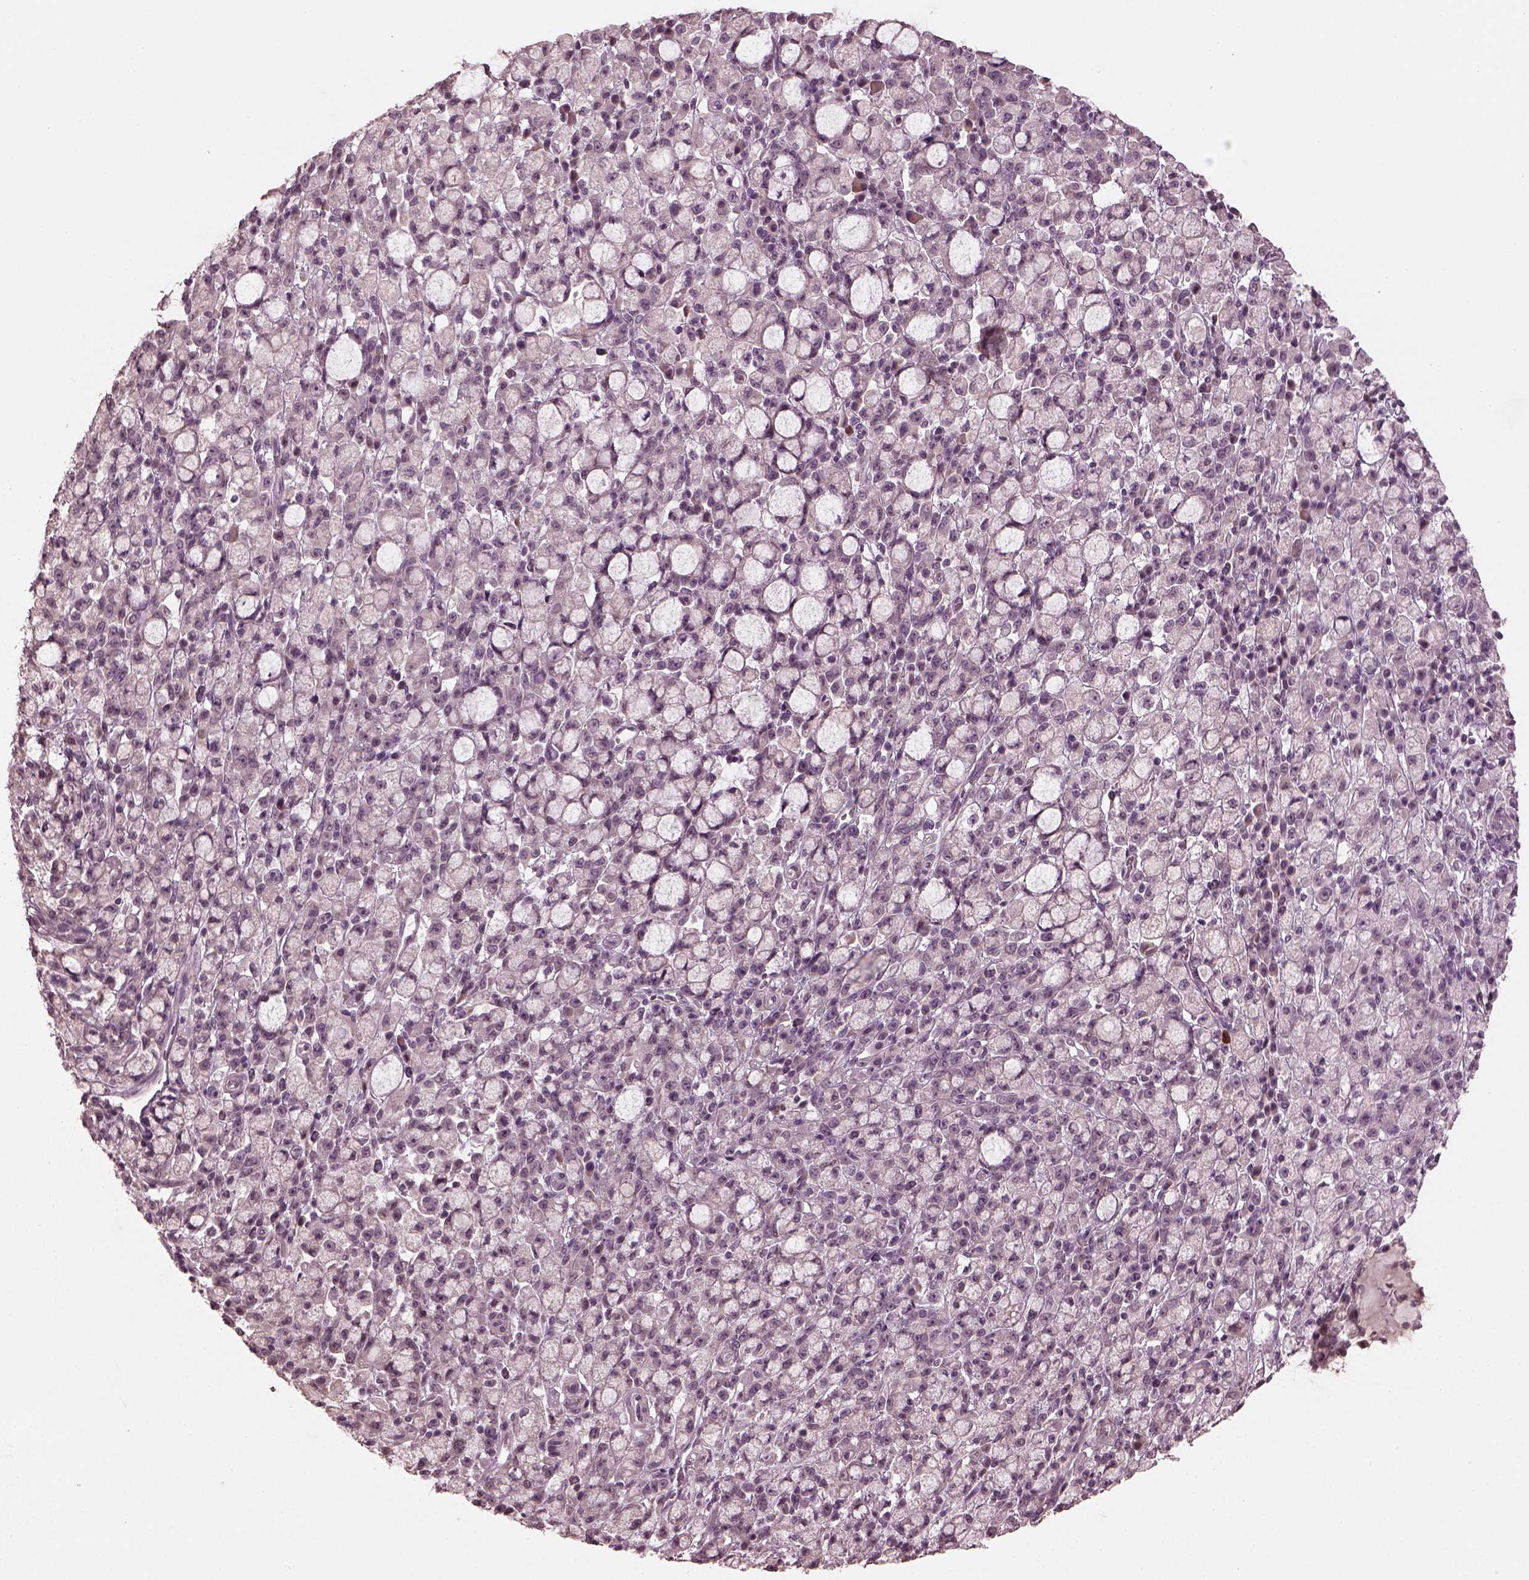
{"staining": {"intensity": "negative", "quantity": "none", "location": "none"}, "tissue": "stomach cancer", "cell_type": "Tumor cells", "image_type": "cancer", "snomed": [{"axis": "morphology", "description": "Adenocarcinoma, NOS"}, {"axis": "topography", "description": "Stomach"}], "caption": "Histopathology image shows no protein positivity in tumor cells of stomach cancer tissue.", "gene": "RGS7", "patient": {"sex": "male", "age": 58}}